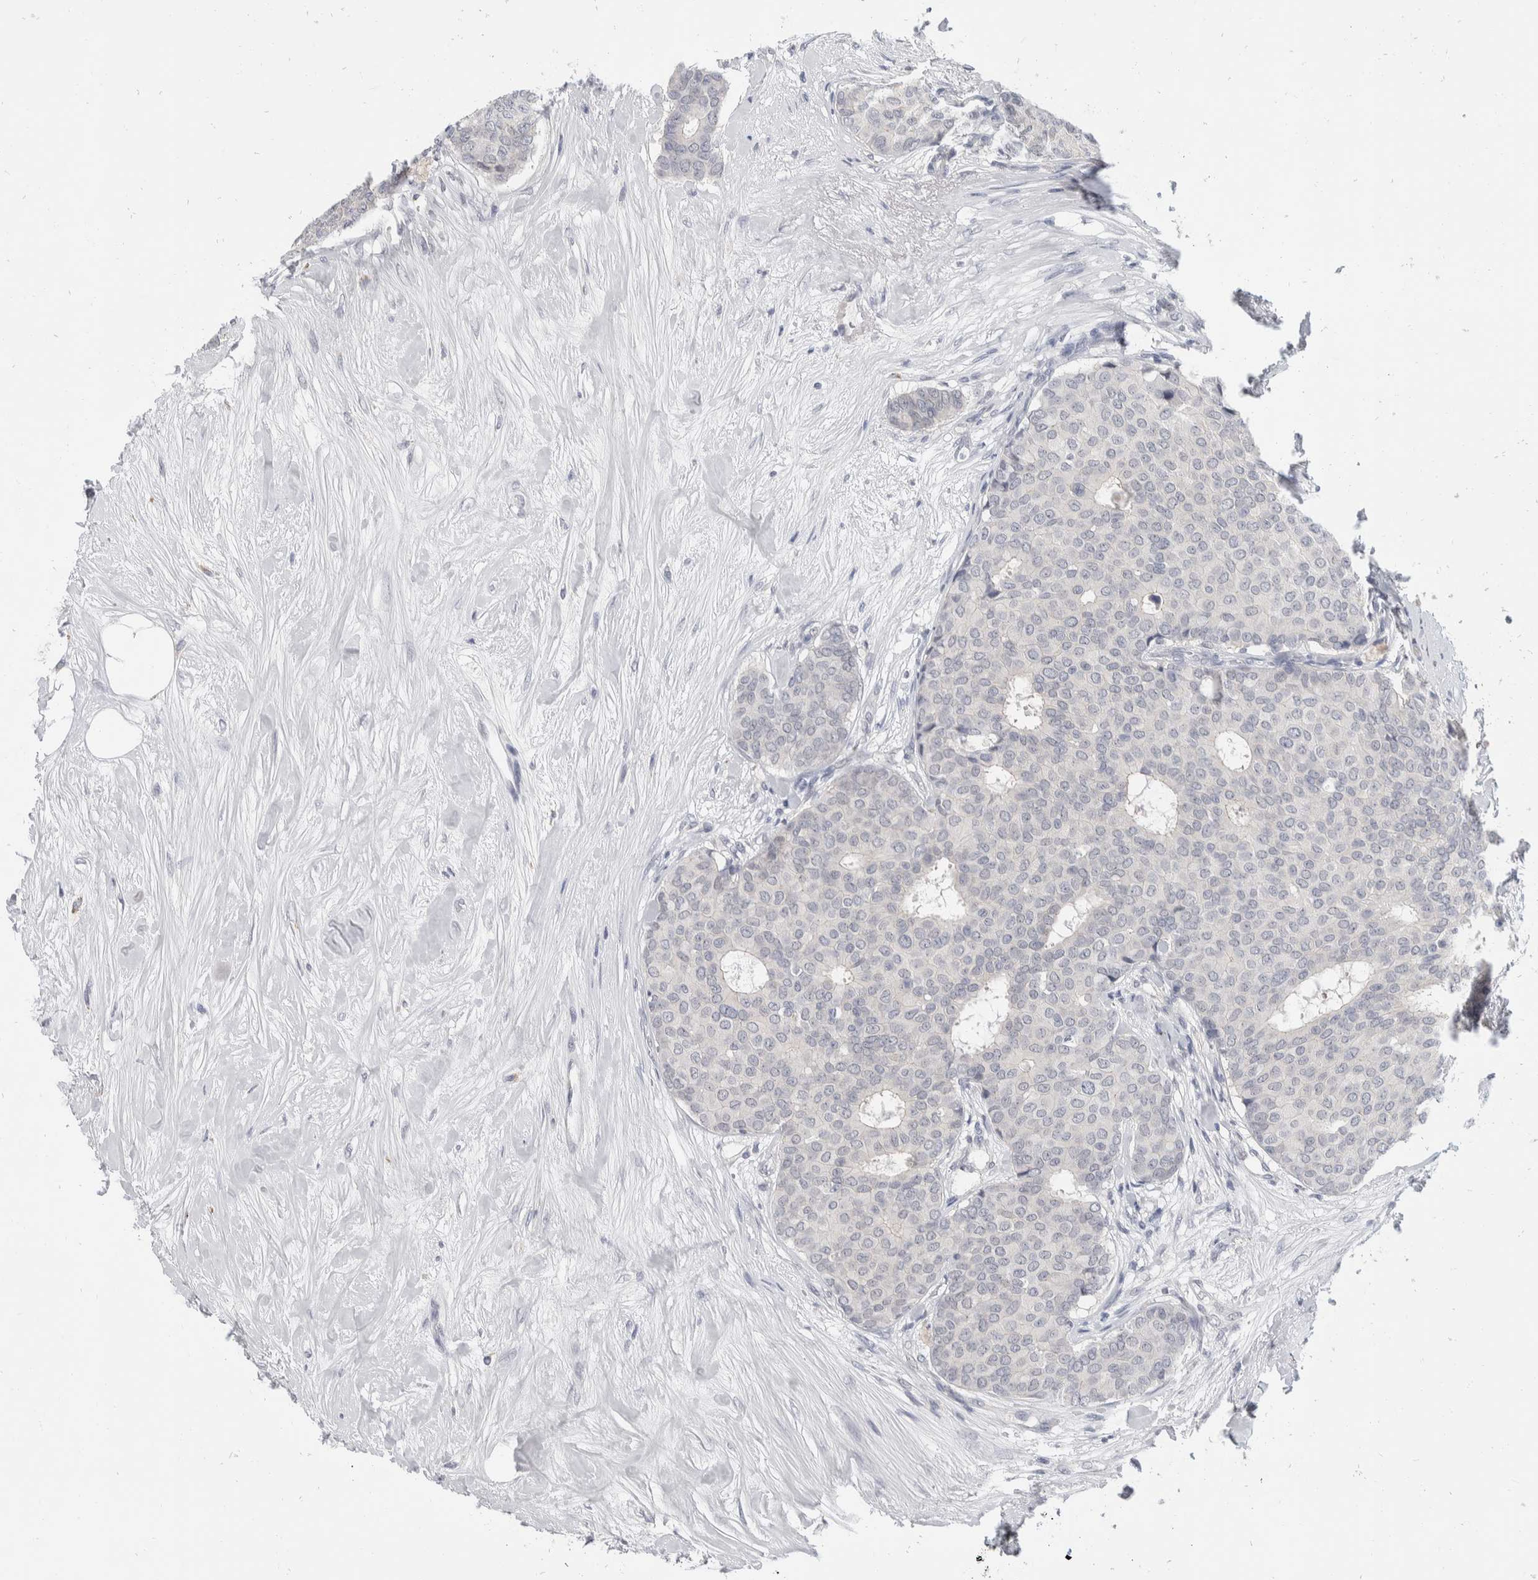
{"staining": {"intensity": "negative", "quantity": "none", "location": "none"}, "tissue": "breast cancer", "cell_type": "Tumor cells", "image_type": "cancer", "snomed": [{"axis": "morphology", "description": "Duct carcinoma"}, {"axis": "topography", "description": "Breast"}], "caption": "Protein analysis of infiltrating ductal carcinoma (breast) demonstrates no significant positivity in tumor cells.", "gene": "CATSPERD", "patient": {"sex": "female", "age": 75}}